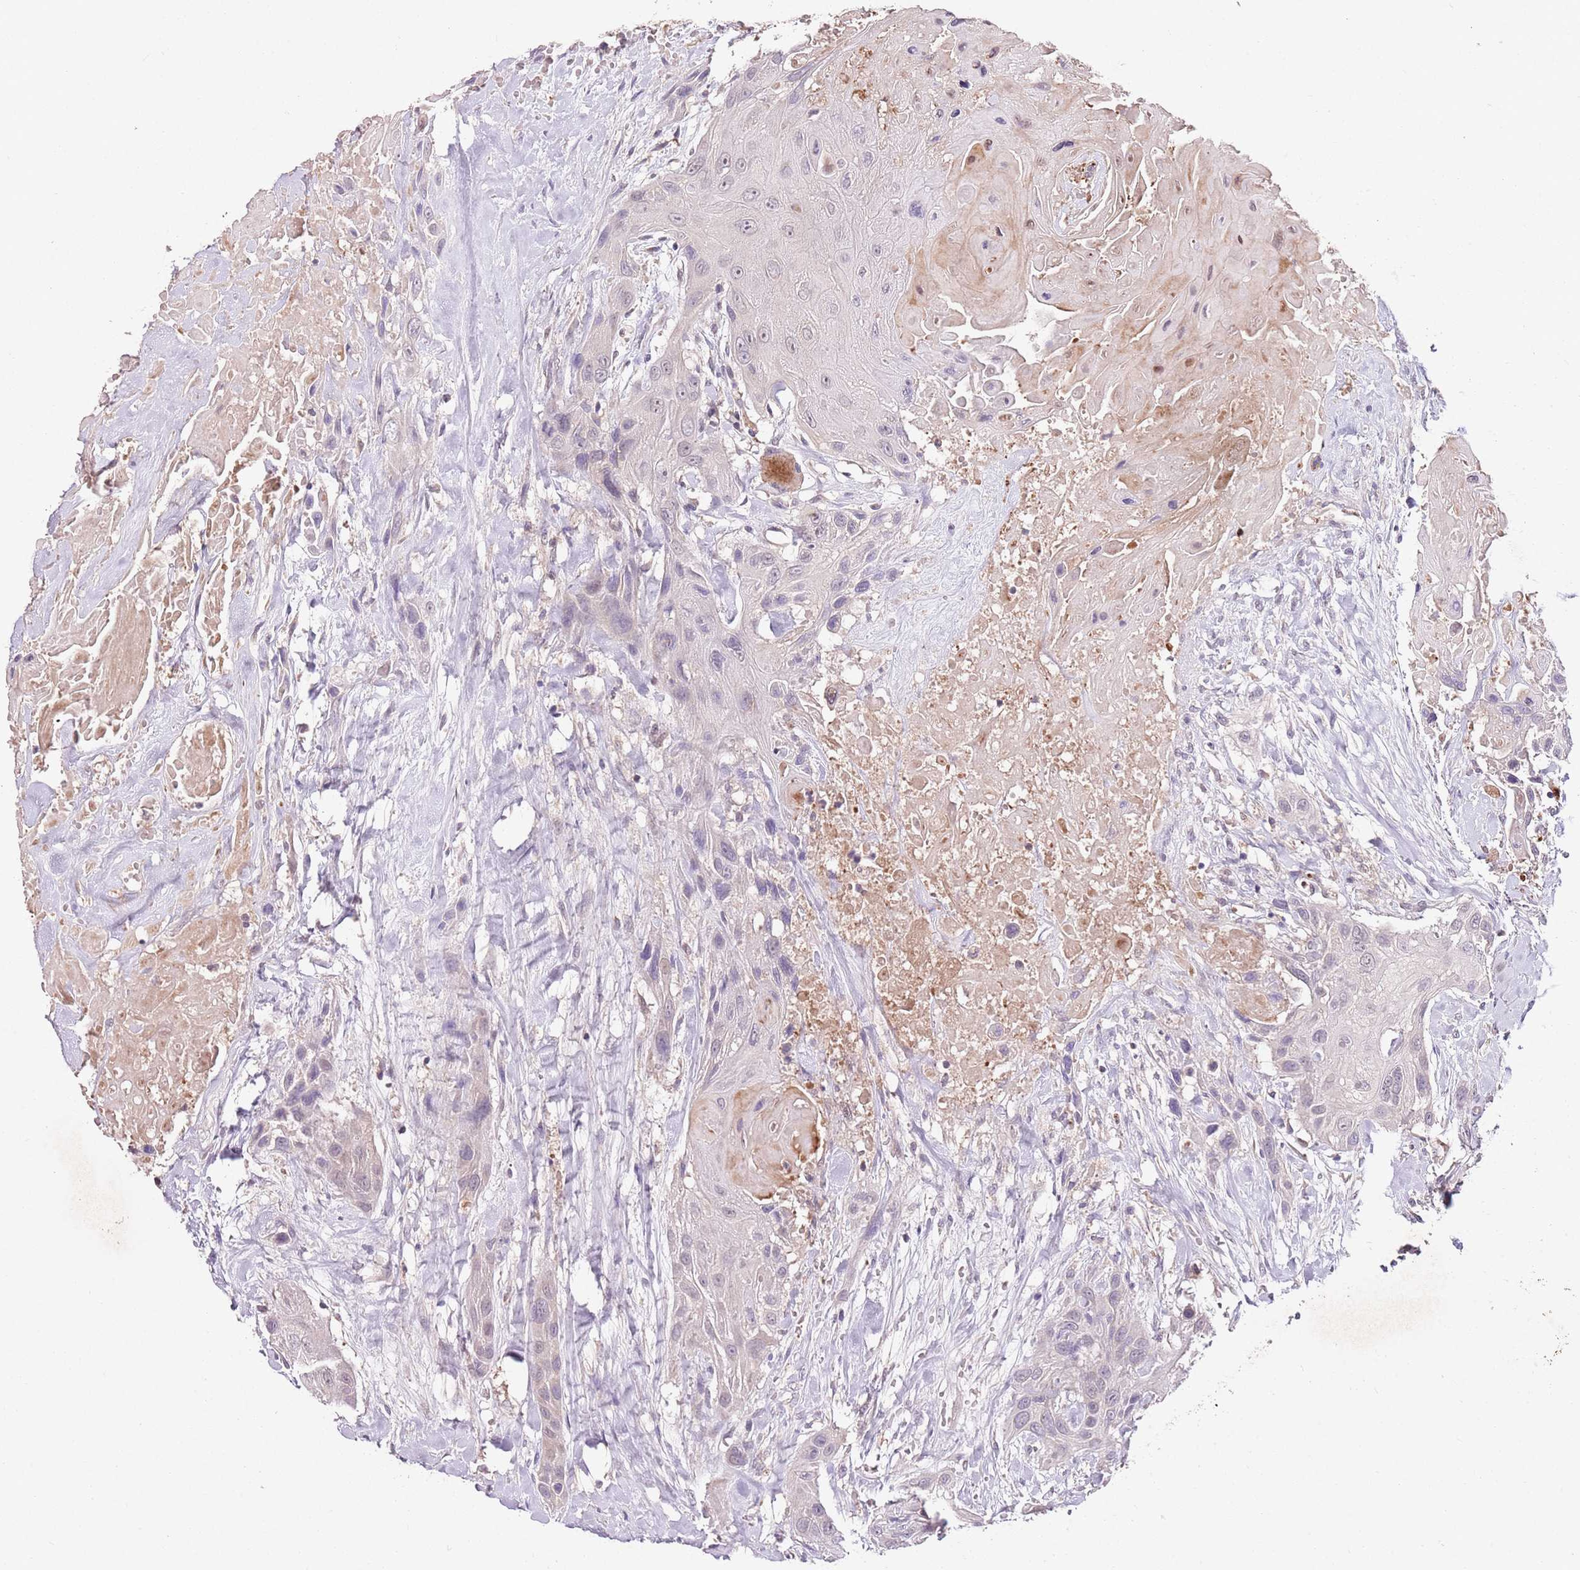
{"staining": {"intensity": "negative", "quantity": "none", "location": "none"}, "tissue": "head and neck cancer", "cell_type": "Tumor cells", "image_type": "cancer", "snomed": [{"axis": "morphology", "description": "Squamous cell carcinoma, NOS"}, {"axis": "topography", "description": "Head-Neck"}], "caption": "There is no significant expression in tumor cells of head and neck squamous cell carcinoma.", "gene": "NRDE2", "patient": {"sex": "male", "age": 81}}